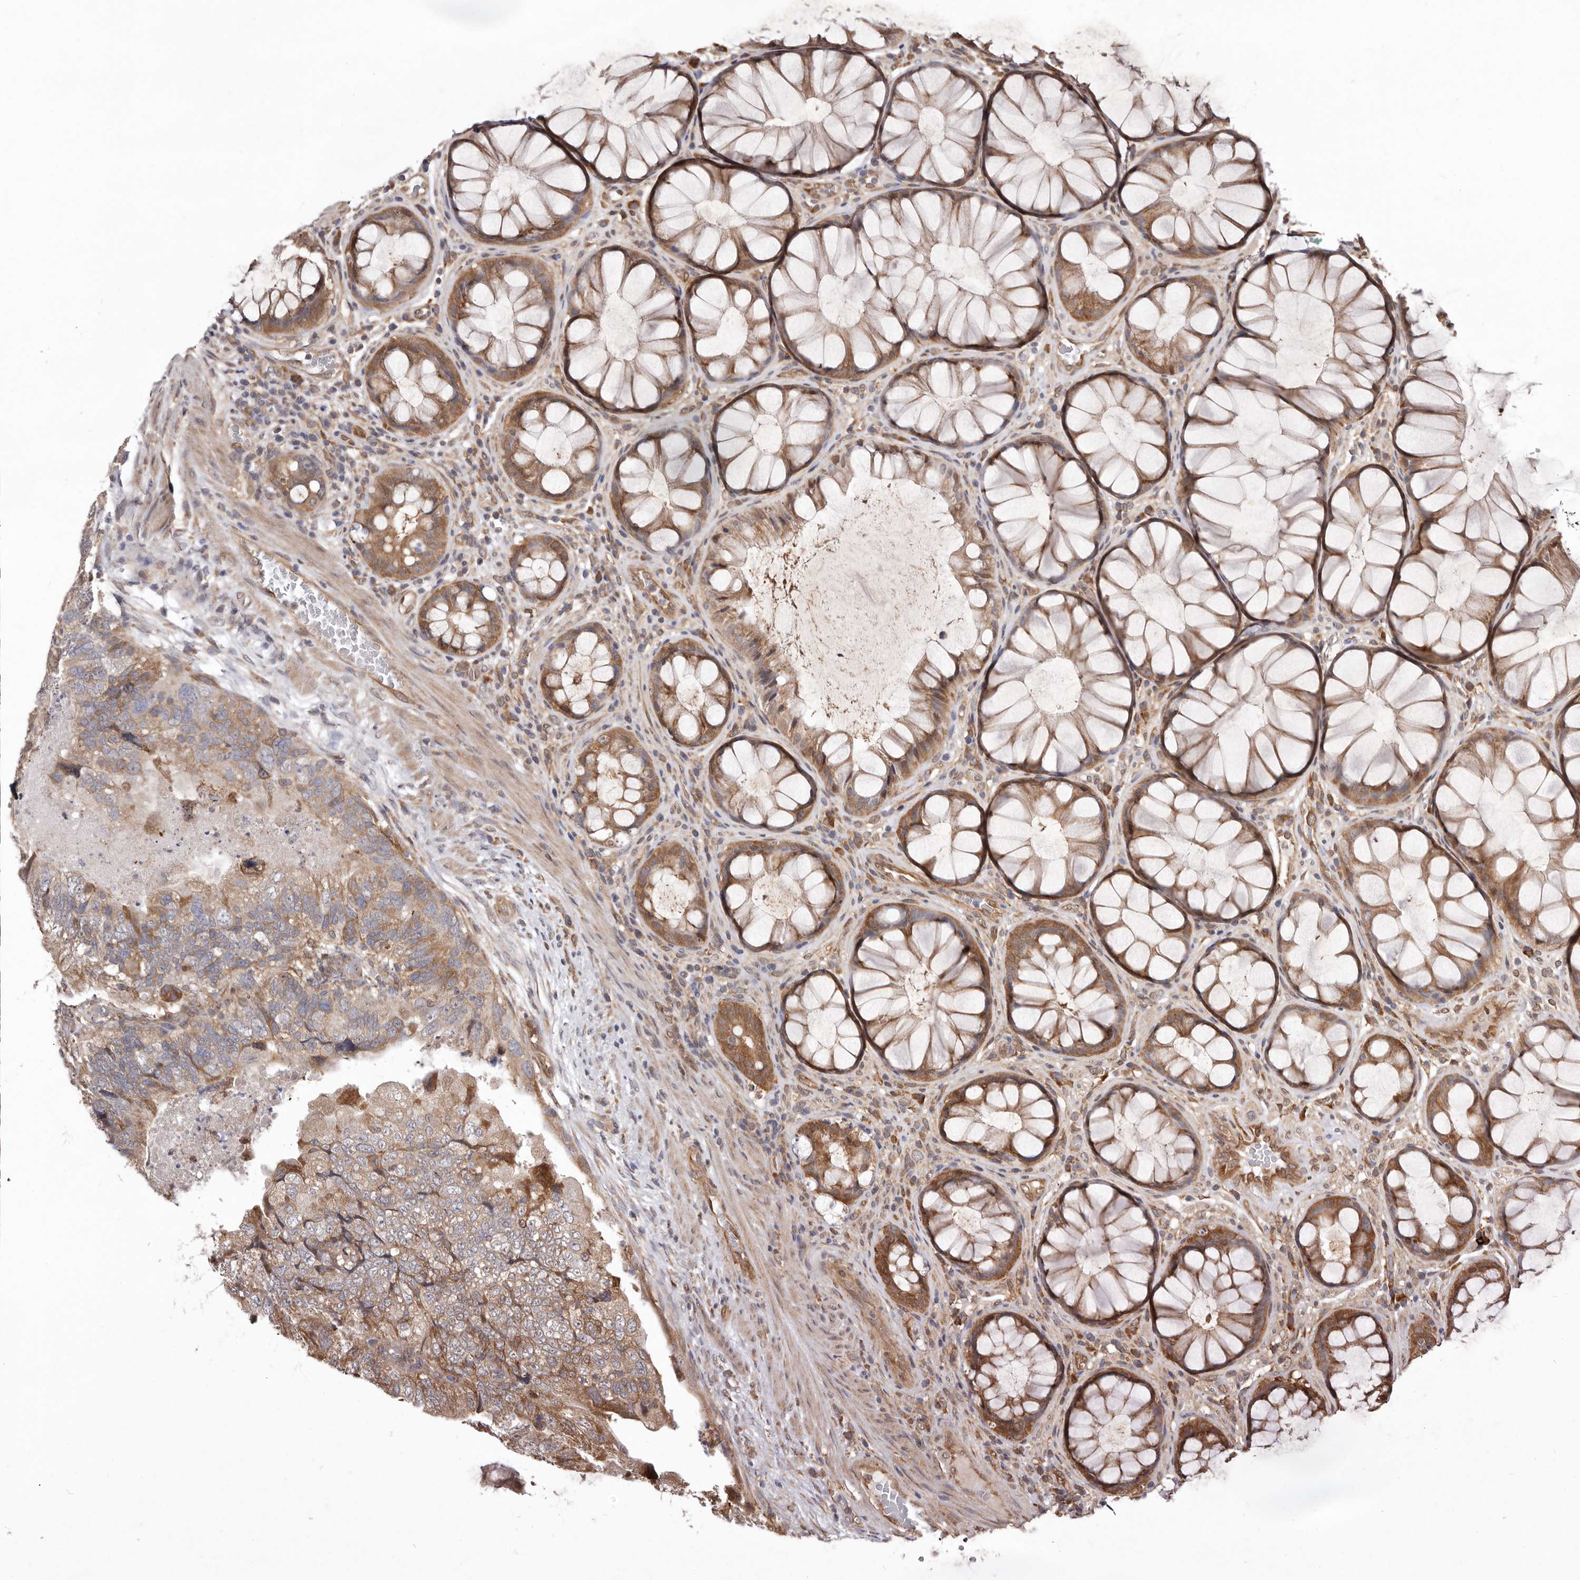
{"staining": {"intensity": "moderate", "quantity": "<25%", "location": "cytoplasmic/membranous"}, "tissue": "colorectal cancer", "cell_type": "Tumor cells", "image_type": "cancer", "snomed": [{"axis": "morphology", "description": "Adenocarcinoma, NOS"}, {"axis": "topography", "description": "Rectum"}], "caption": "A brown stain shows moderate cytoplasmic/membranous expression of a protein in adenocarcinoma (colorectal) tumor cells.", "gene": "RRM2B", "patient": {"sex": "male", "age": 63}}